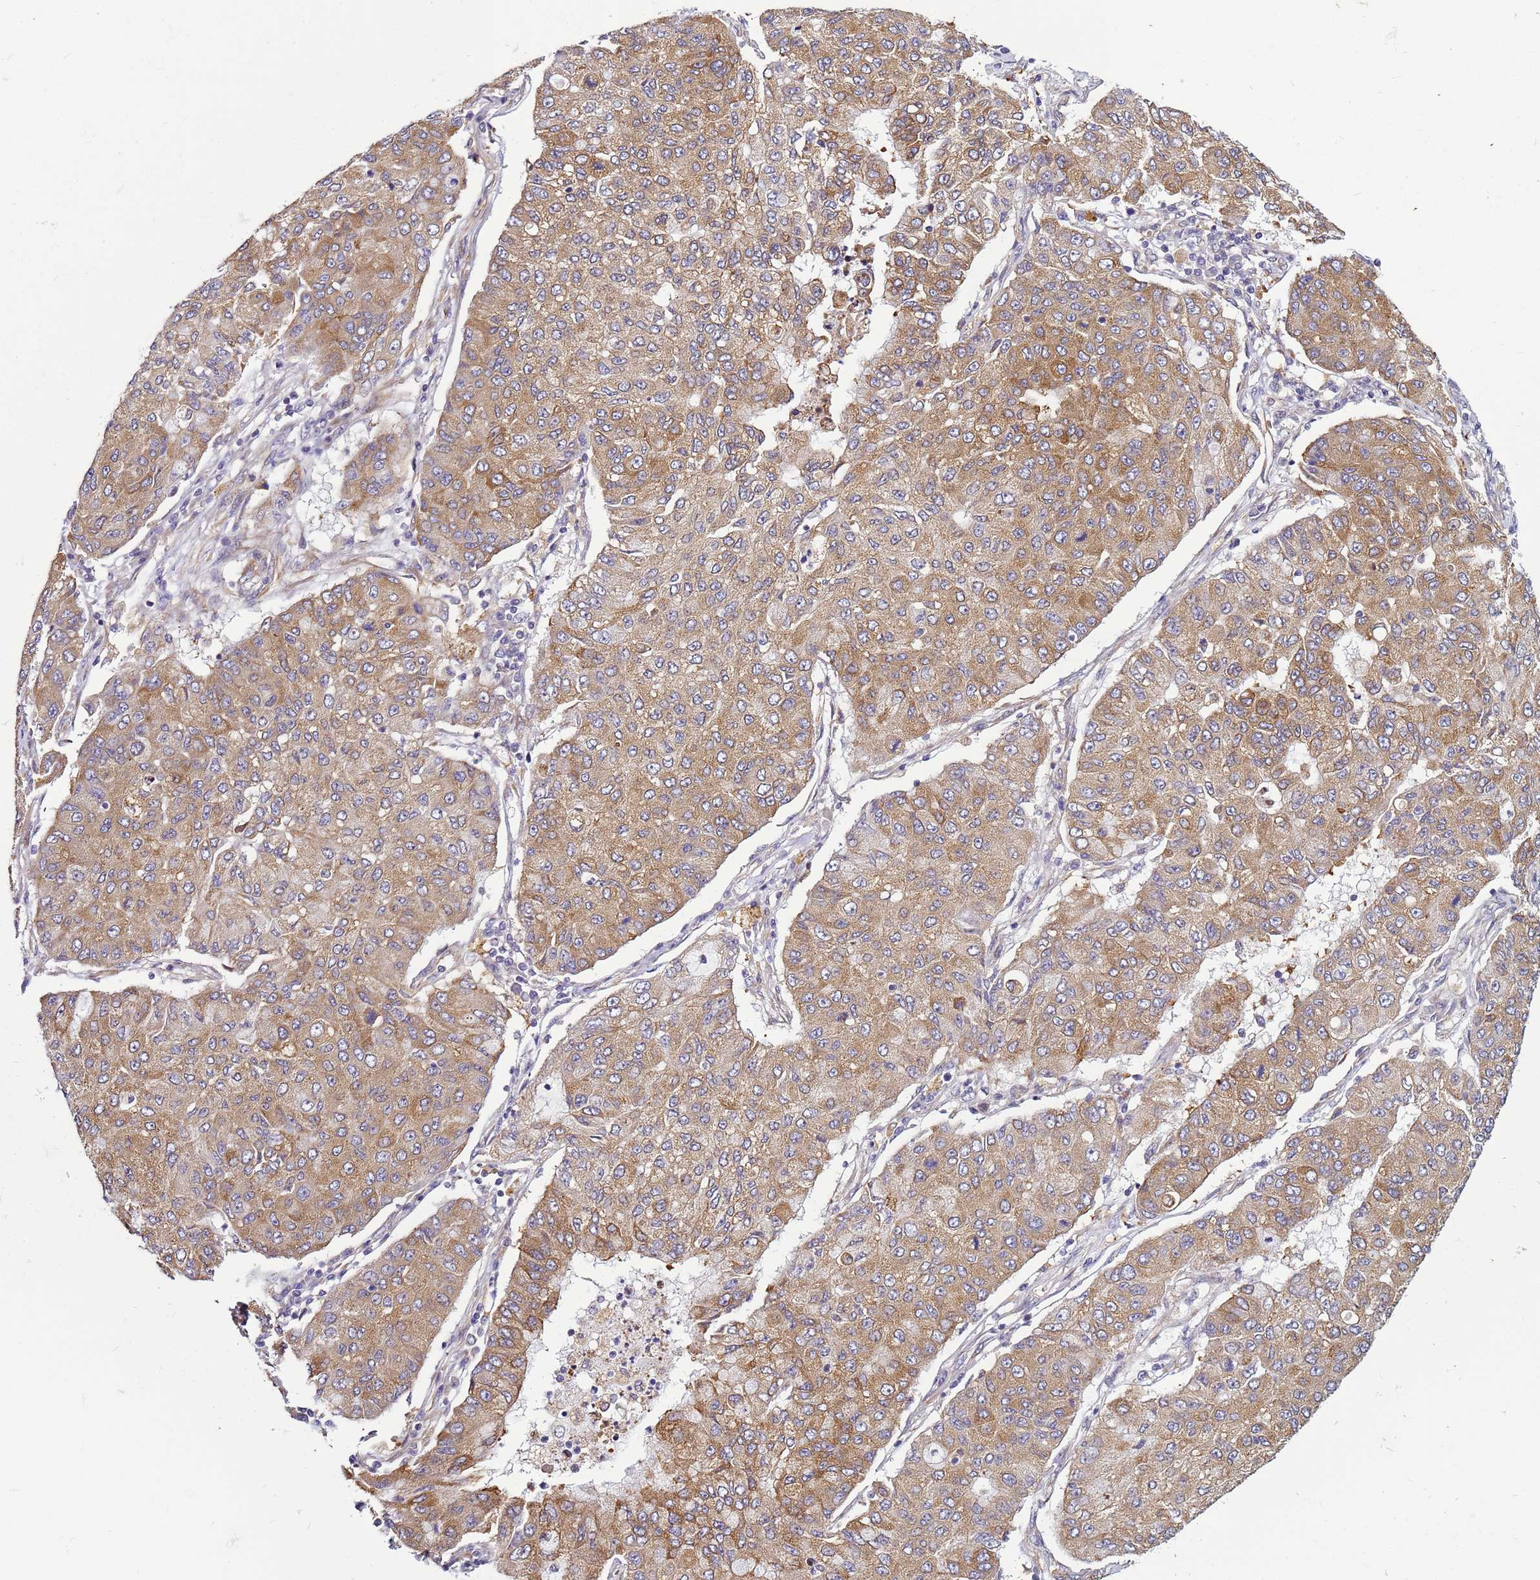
{"staining": {"intensity": "moderate", "quantity": ">75%", "location": "cytoplasmic/membranous"}, "tissue": "lung cancer", "cell_type": "Tumor cells", "image_type": "cancer", "snomed": [{"axis": "morphology", "description": "Squamous cell carcinoma, NOS"}, {"axis": "topography", "description": "Lung"}], "caption": "Immunohistochemistry (IHC) of human squamous cell carcinoma (lung) exhibits medium levels of moderate cytoplasmic/membranous expression in approximately >75% of tumor cells. Using DAB (3,3'-diaminobenzidine) (brown) and hematoxylin (blue) stains, captured at high magnification using brightfield microscopy.", "gene": "MCRIP1", "patient": {"sex": "male", "age": 74}}